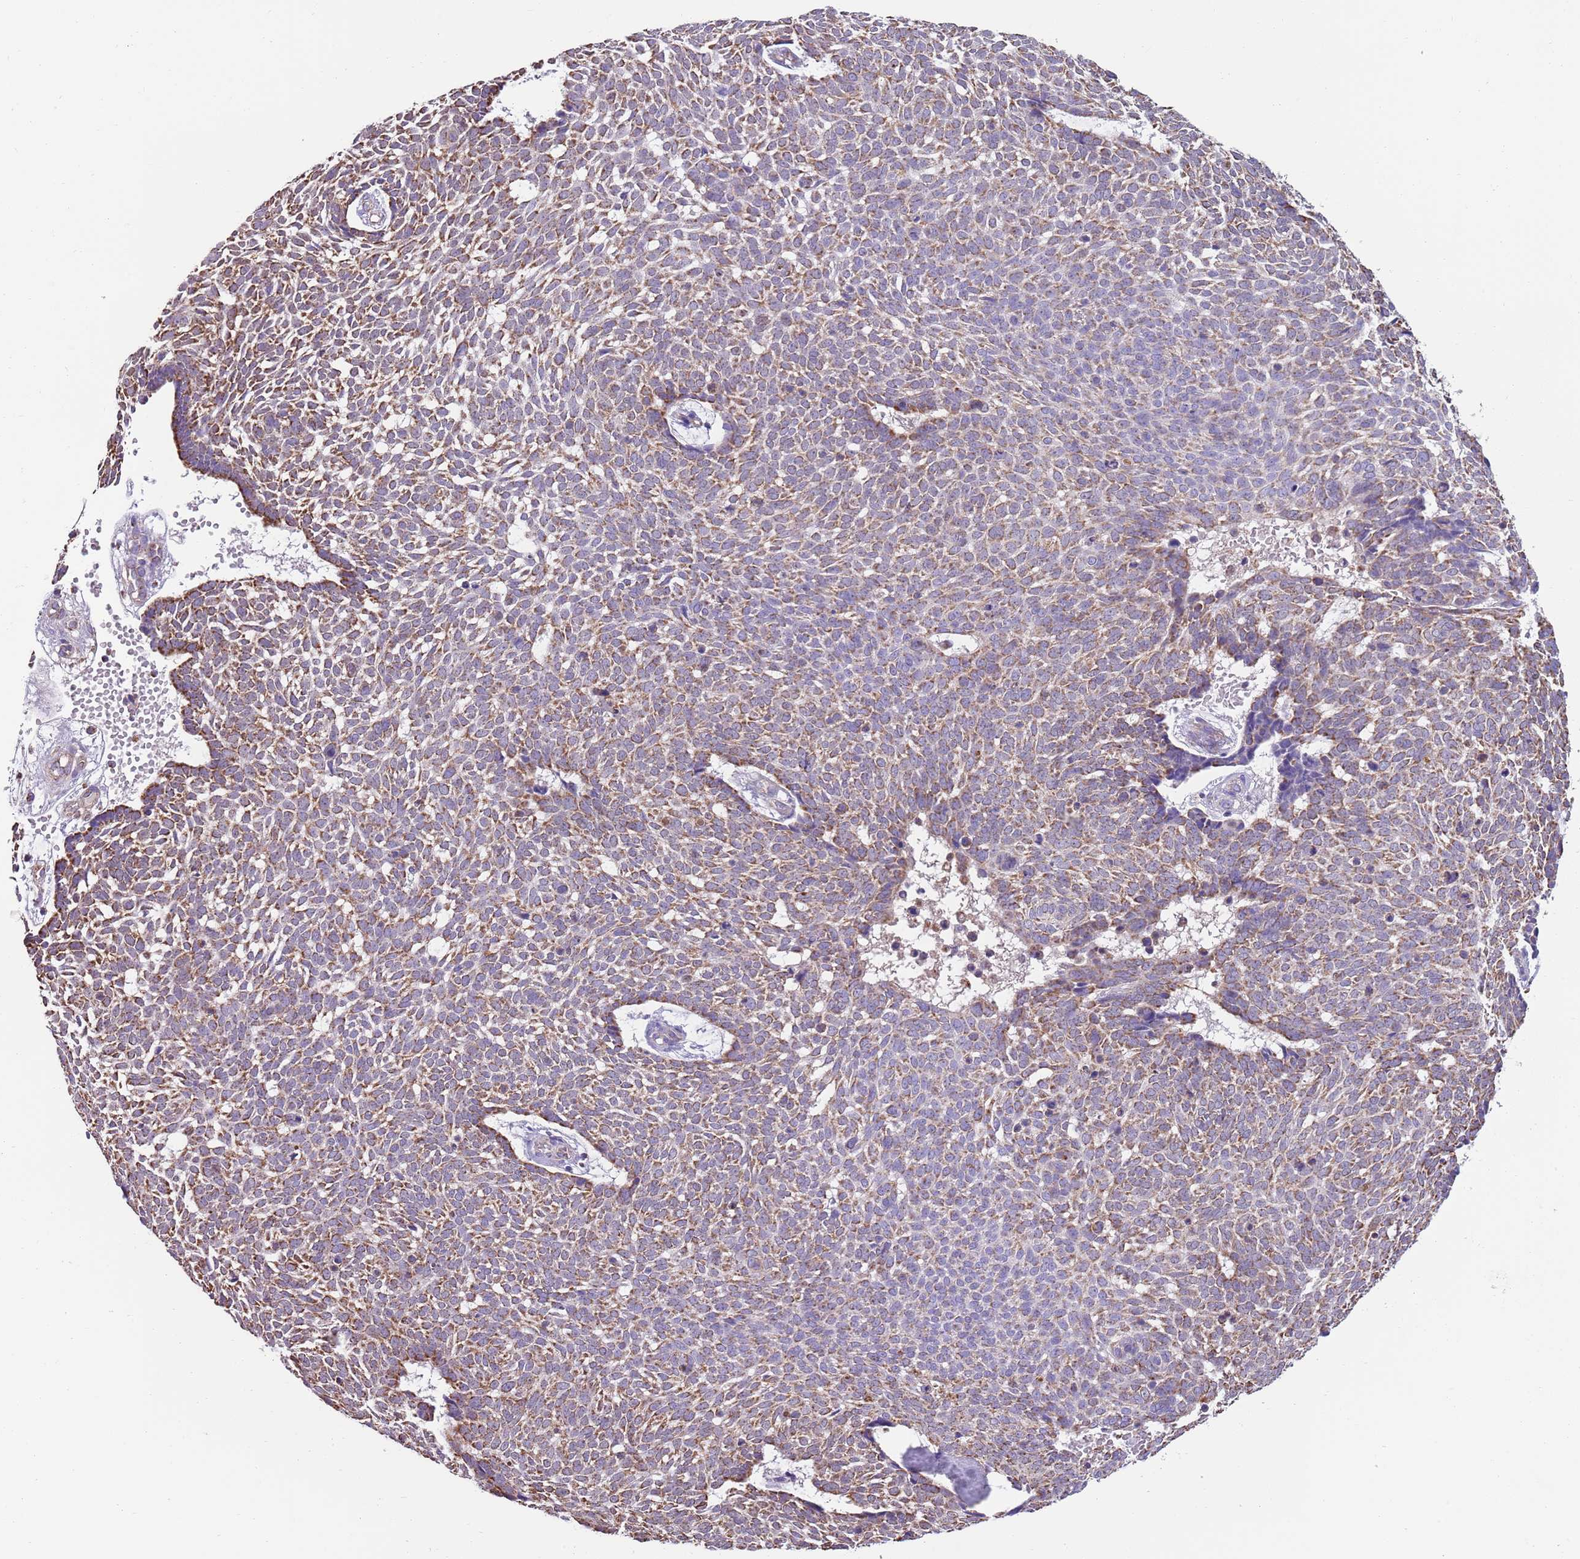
{"staining": {"intensity": "moderate", "quantity": ">75%", "location": "cytoplasmic/membranous"}, "tissue": "skin cancer", "cell_type": "Tumor cells", "image_type": "cancer", "snomed": [{"axis": "morphology", "description": "Basal cell carcinoma"}, {"axis": "topography", "description": "Skin"}], "caption": "DAB immunohistochemical staining of human basal cell carcinoma (skin) reveals moderate cytoplasmic/membranous protein expression in approximately >75% of tumor cells. (brown staining indicates protein expression, while blue staining denotes nuclei).", "gene": "TTLL1", "patient": {"sex": "male", "age": 61}}